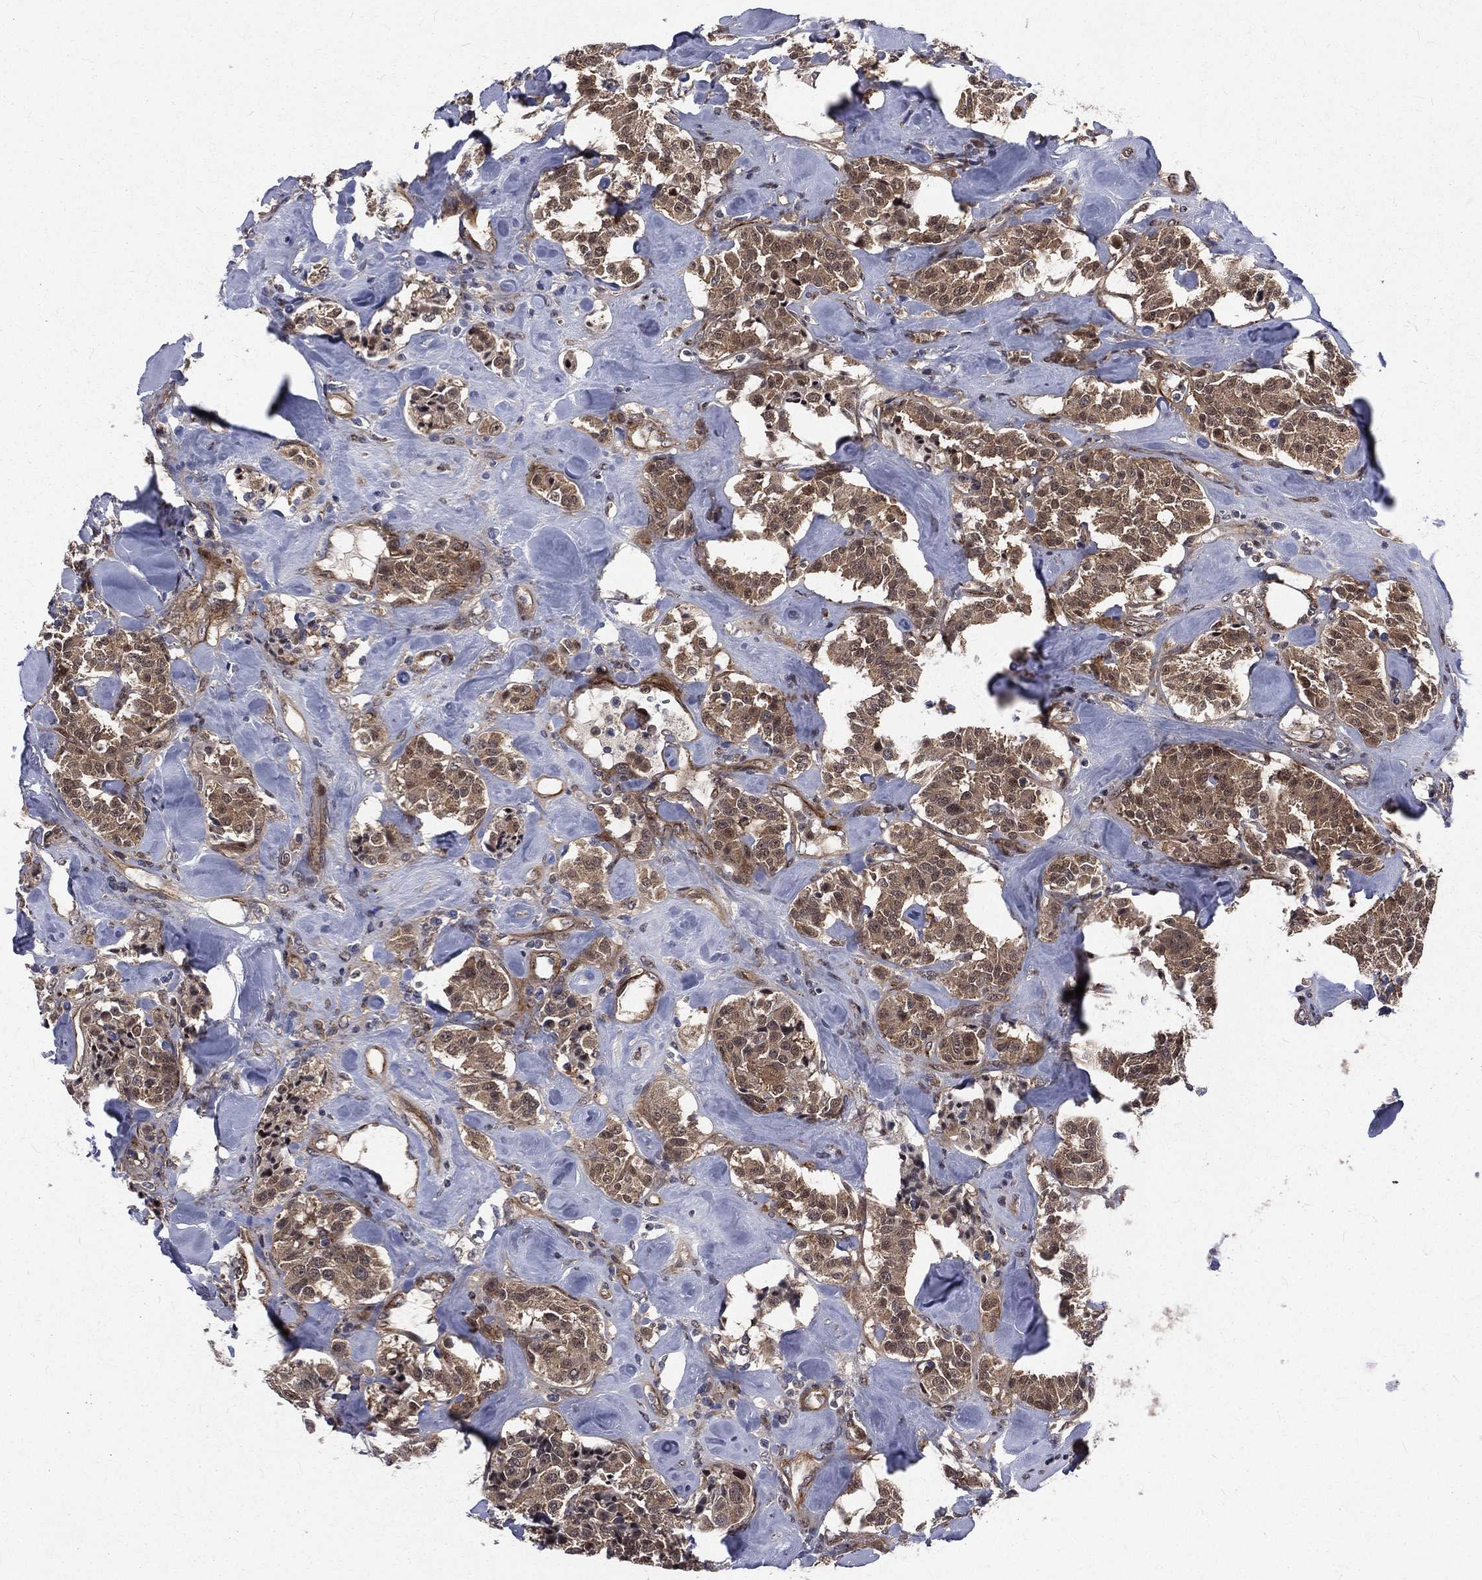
{"staining": {"intensity": "weak", "quantity": ">75%", "location": "cytoplasmic/membranous"}, "tissue": "carcinoid", "cell_type": "Tumor cells", "image_type": "cancer", "snomed": [{"axis": "morphology", "description": "Carcinoid, malignant, NOS"}, {"axis": "topography", "description": "Pancreas"}], "caption": "Protein analysis of carcinoid (malignant) tissue demonstrates weak cytoplasmic/membranous positivity in approximately >75% of tumor cells.", "gene": "ARL3", "patient": {"sex": "male", "age": 41}}